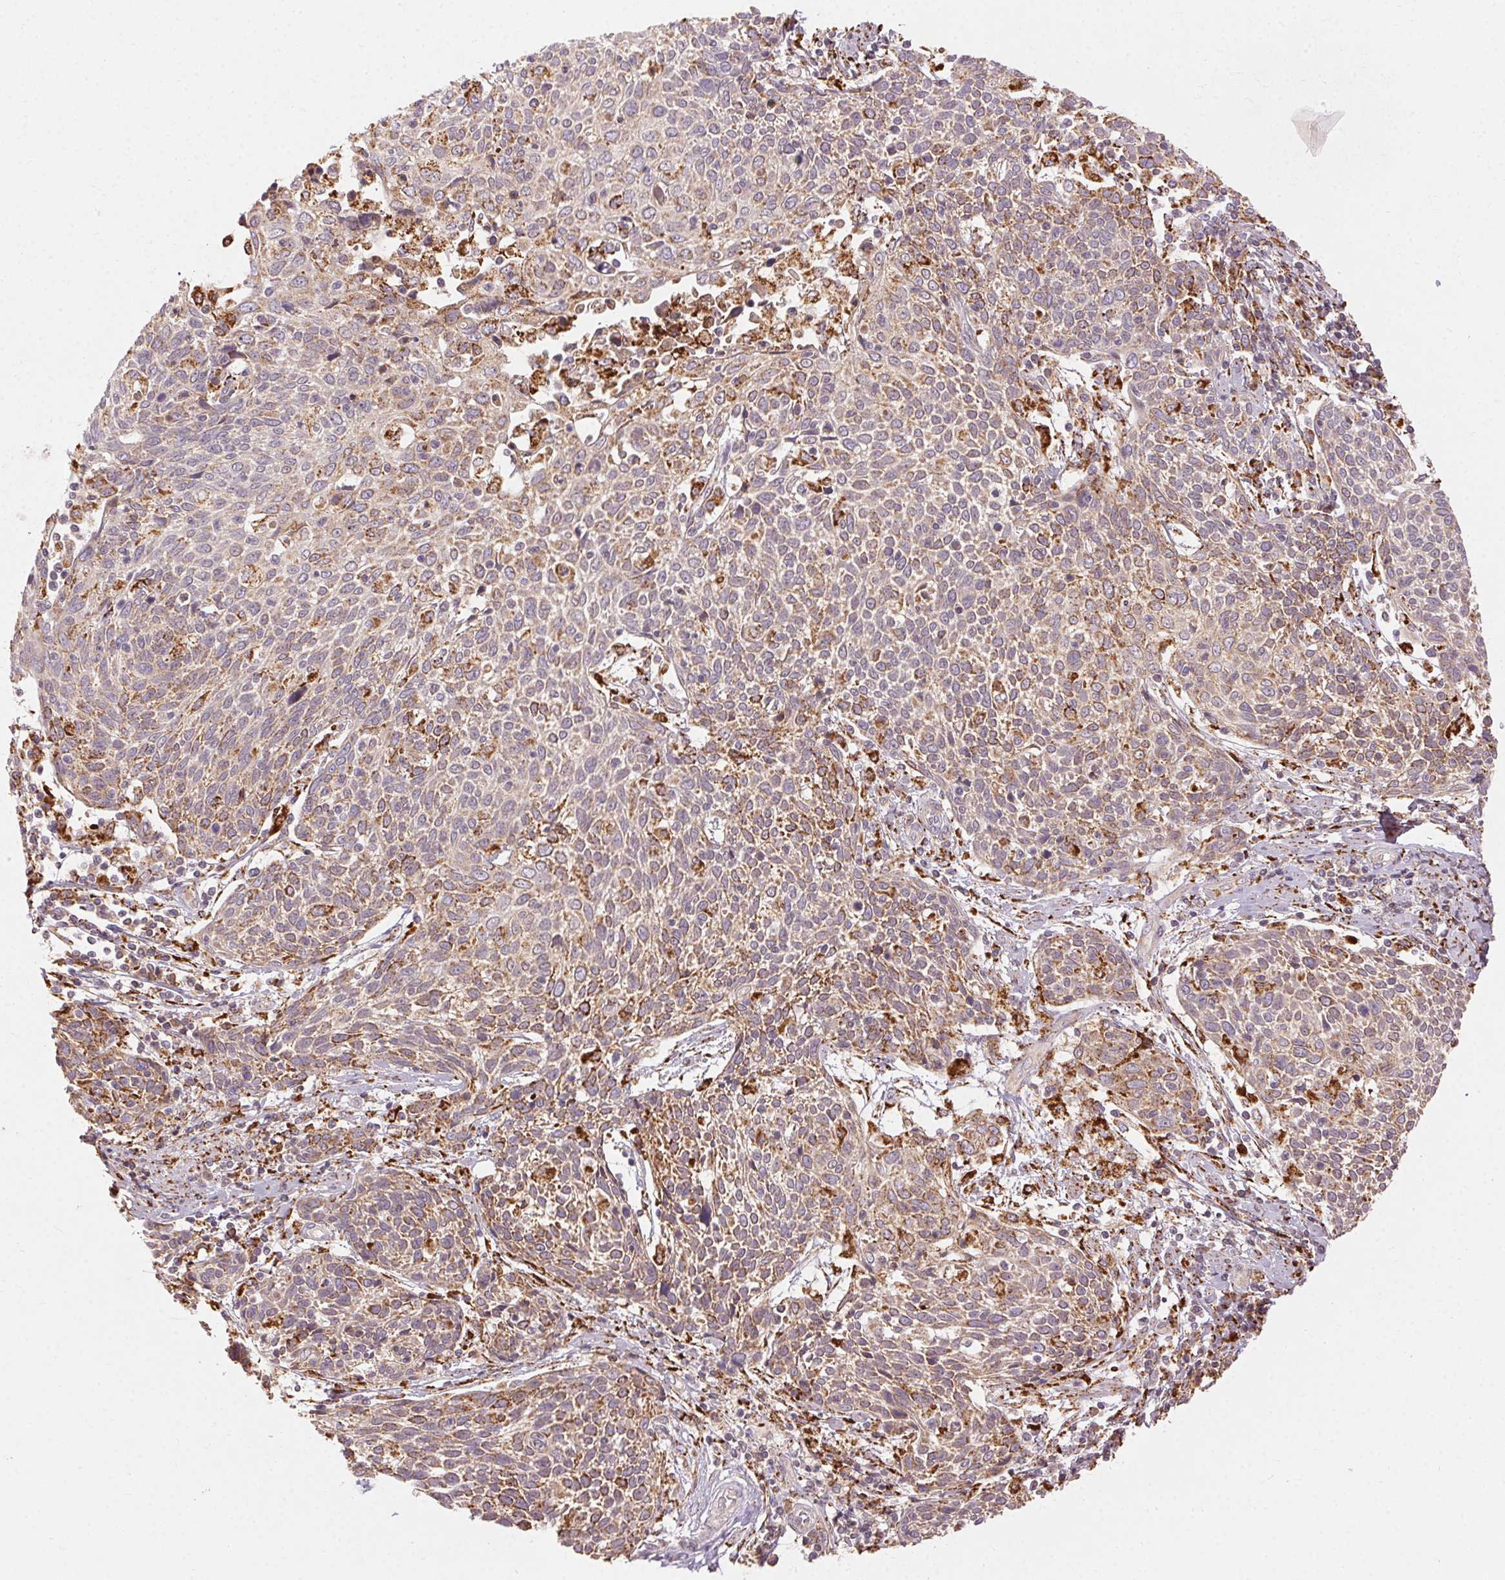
{"staining": {"intensity": "moderate", "quantity": "25%-75%", "location": "cytoplasmic/membranous"}, "tissue": "cervical cancer", "cell_type": "Tumor cells", "image_type": "cancer", "snomed": [{"axis": "morphology", "description": "Squamous cell carcinoma, NOS"}, {"axis": "topography", "description": "Cervix"}], "caption": "Squamous cell carcinoma (cervical) was stained to show a protein in brown. There is medium levels of moderate cytoplasmic/membranous staining in approximately 25%-75% of tumor cells.", "gene": "REP15", "patient": {"sex": "female", "age": 61}}